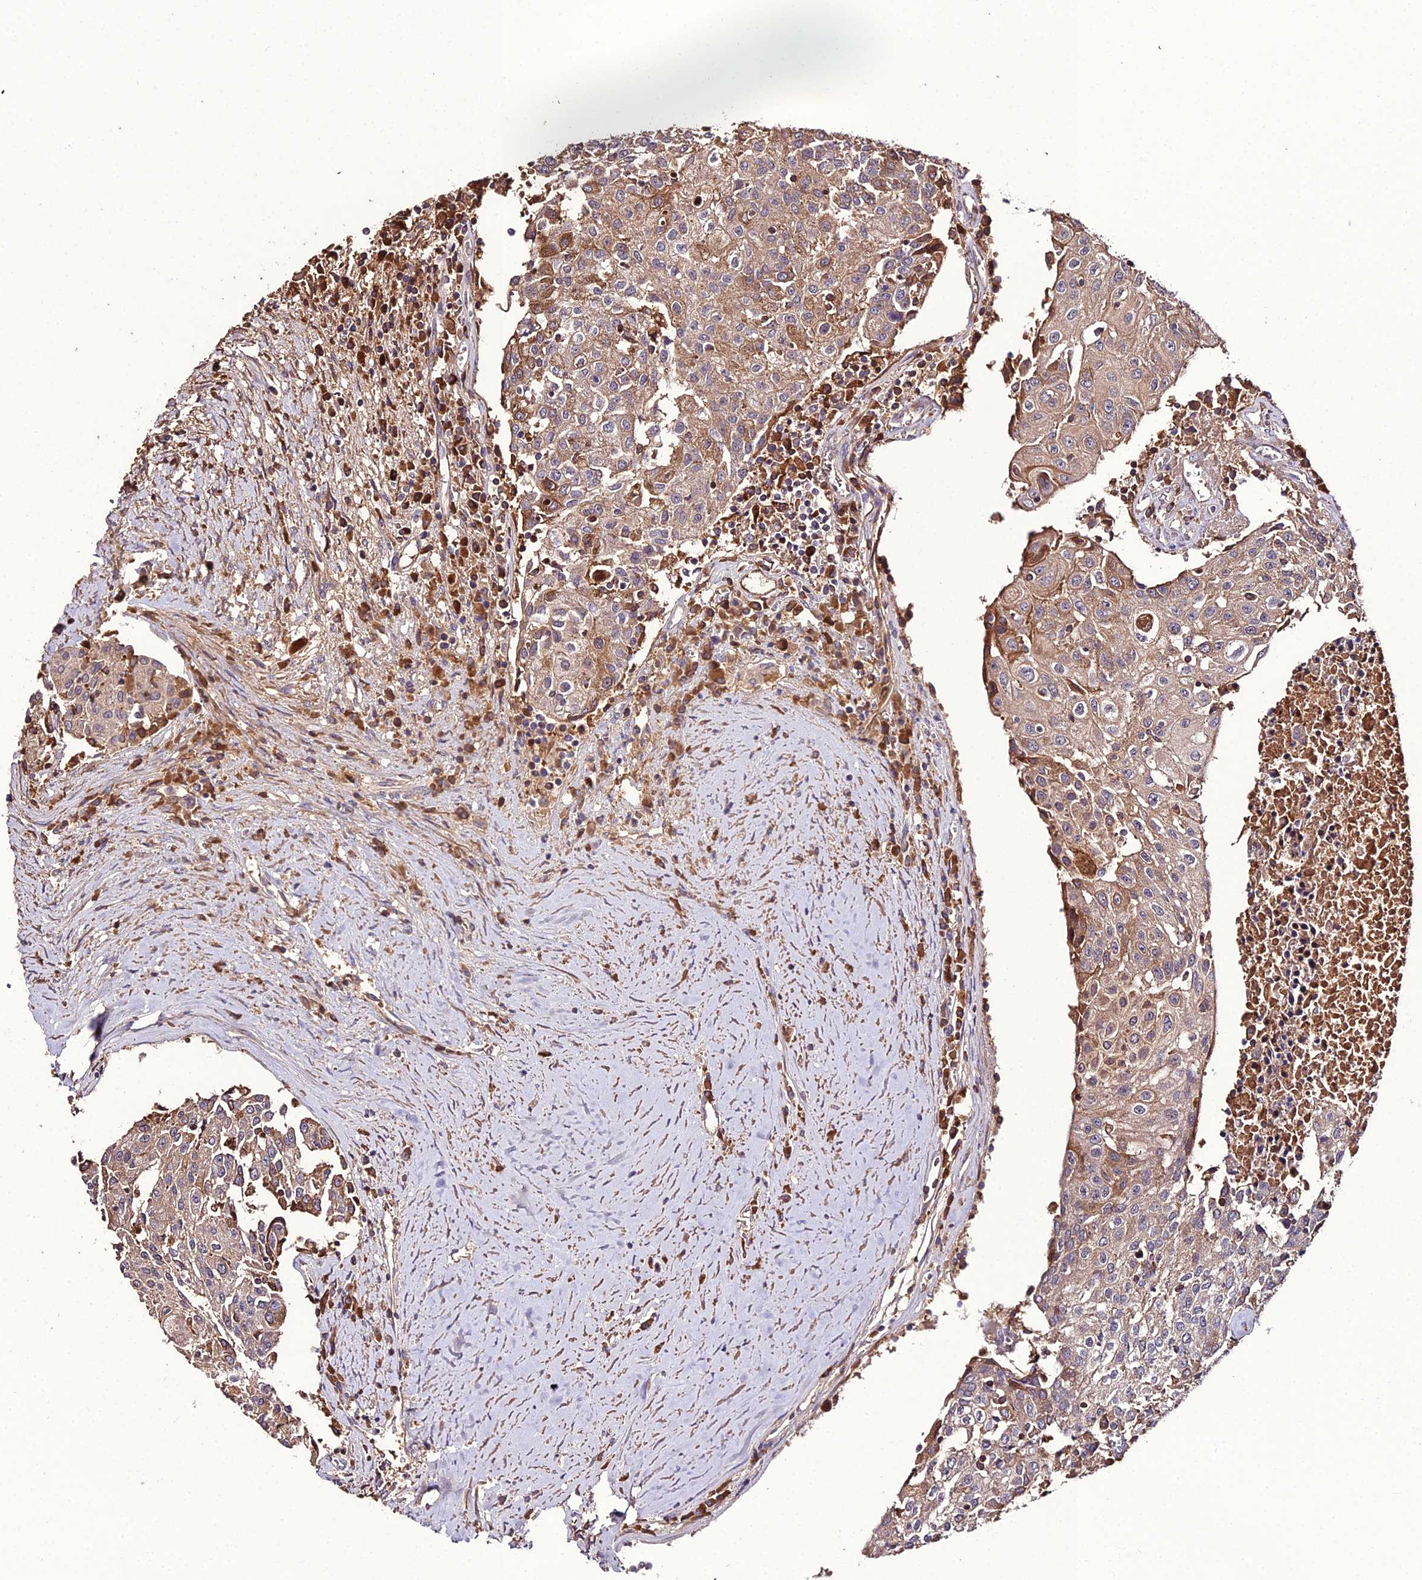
{"staining": {"intensity": "weak", "quantity": "25%-75%", "location": "cytoplasmic/membranous"}, "tissue": "urothelial cancer", "cell_type": "Tumor cells", "image_type": "cancer", "snomed": [{"axis": "morphology", "description": "Urothelial carcinoma, High grade"}, {"axis": "topography", "description": "Urinary bladder"}], "caption": "This image exhibits urothelial cancer stained with immunohistochemistry (IHC) to label a protein in brown. The cytoplasmic/membranous of tumor cells show weak positivity for the protein. Nuclei are counter-stained blue.", "gene": "KCTD16", "patient": {"sex": "female", "age": 85}}